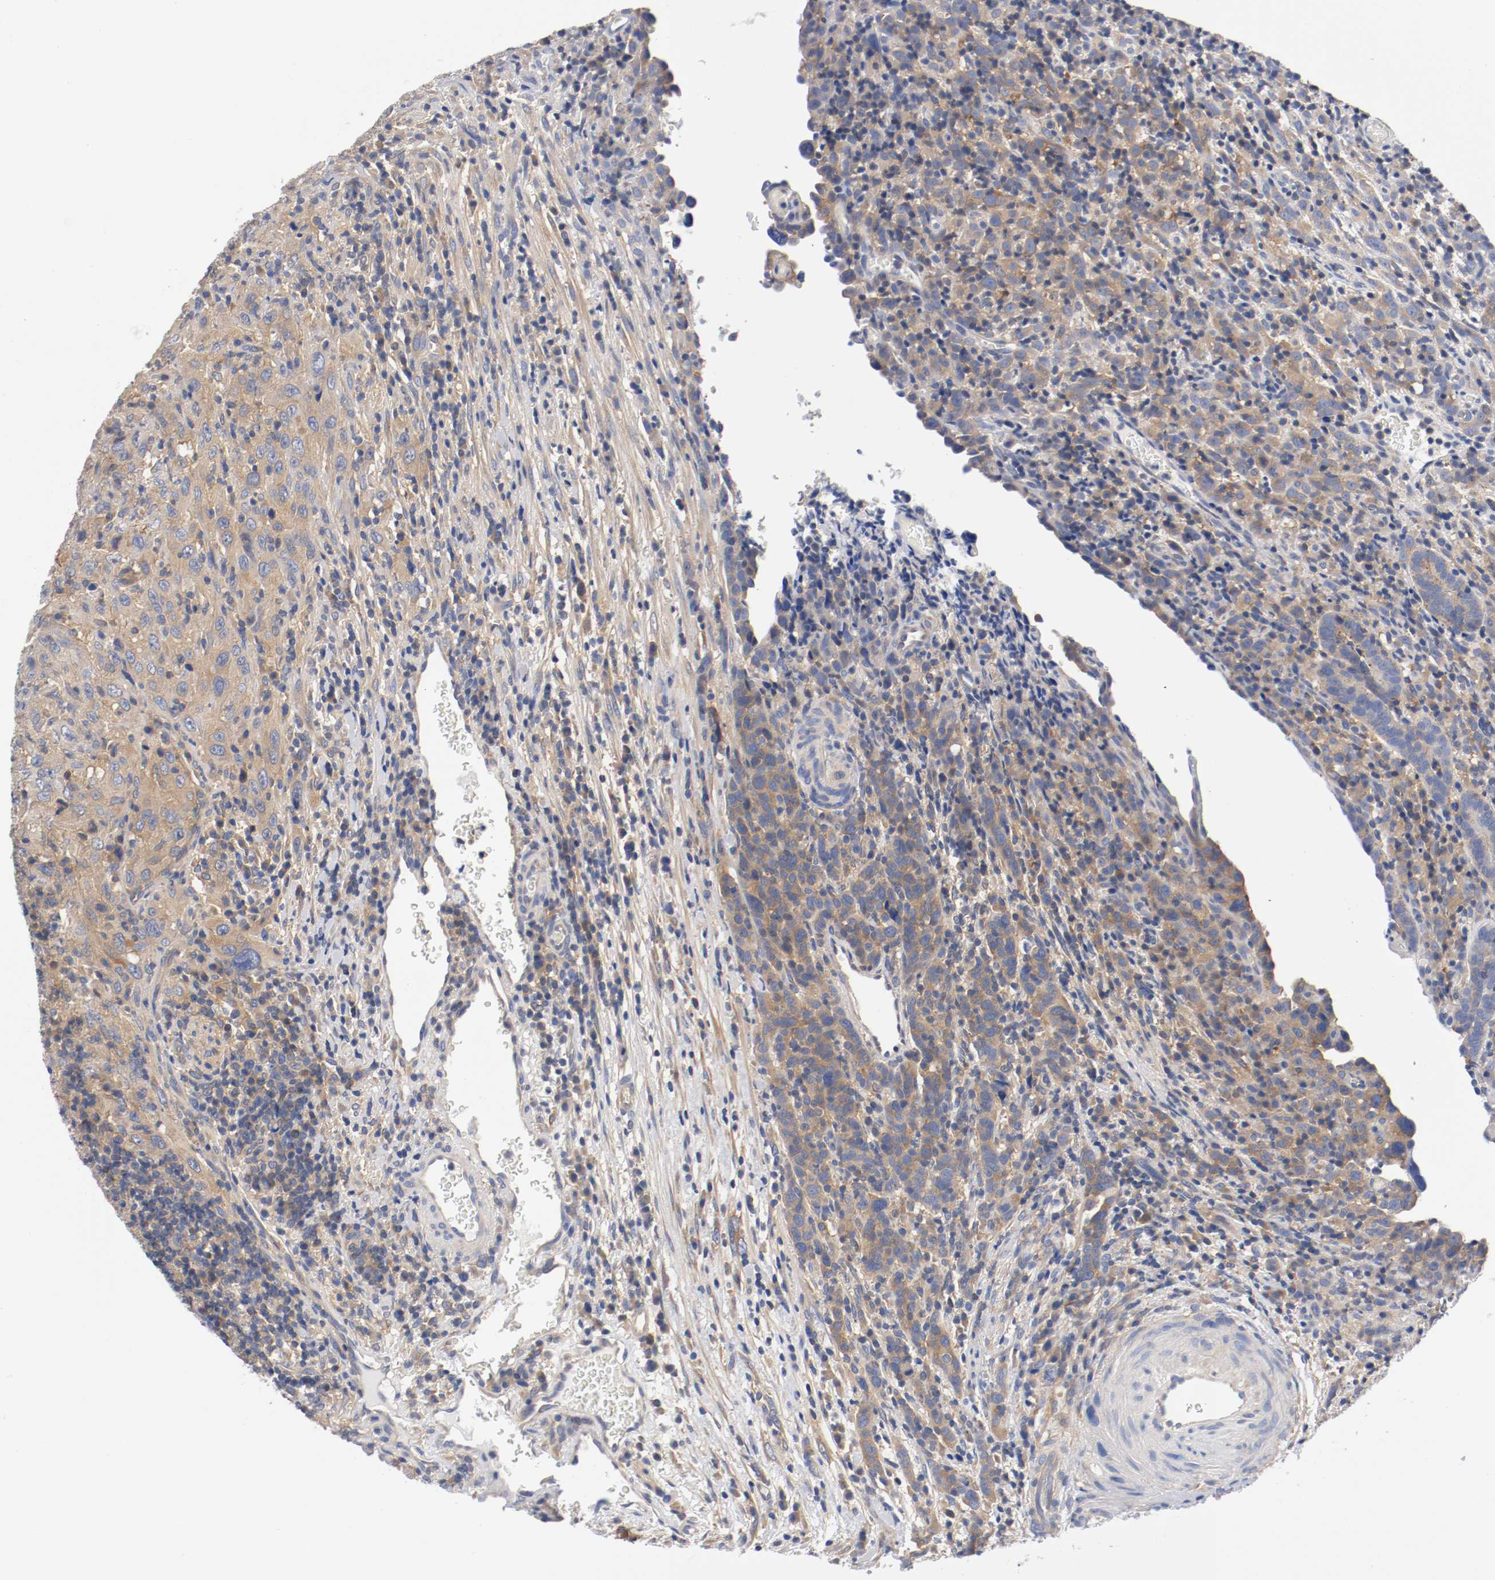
{"staining": {"intensity": "moderate", "quantity": ">75%", "location": "cytoplasmic/membranous"}, "tissue": "urothelial cancer", "cell_type": "Tumor cells", "image_type": "cancer", "snomed": [{"axis": "morphology", "description": "Urothelial carcinoma, High grade"}, {"axis": "topography", "description": "Urinary bladder"}], "caption": "Immunohistochemistry (IHC) micrograph of high-grade urothelial carcinoma stained for a protein (brown), which displays medium levels of moderate cytoplasmic/membranous staining in about >75% of tumor cells.", "gene": "HGS", "patient": {"sex": "male", "age": 61}}